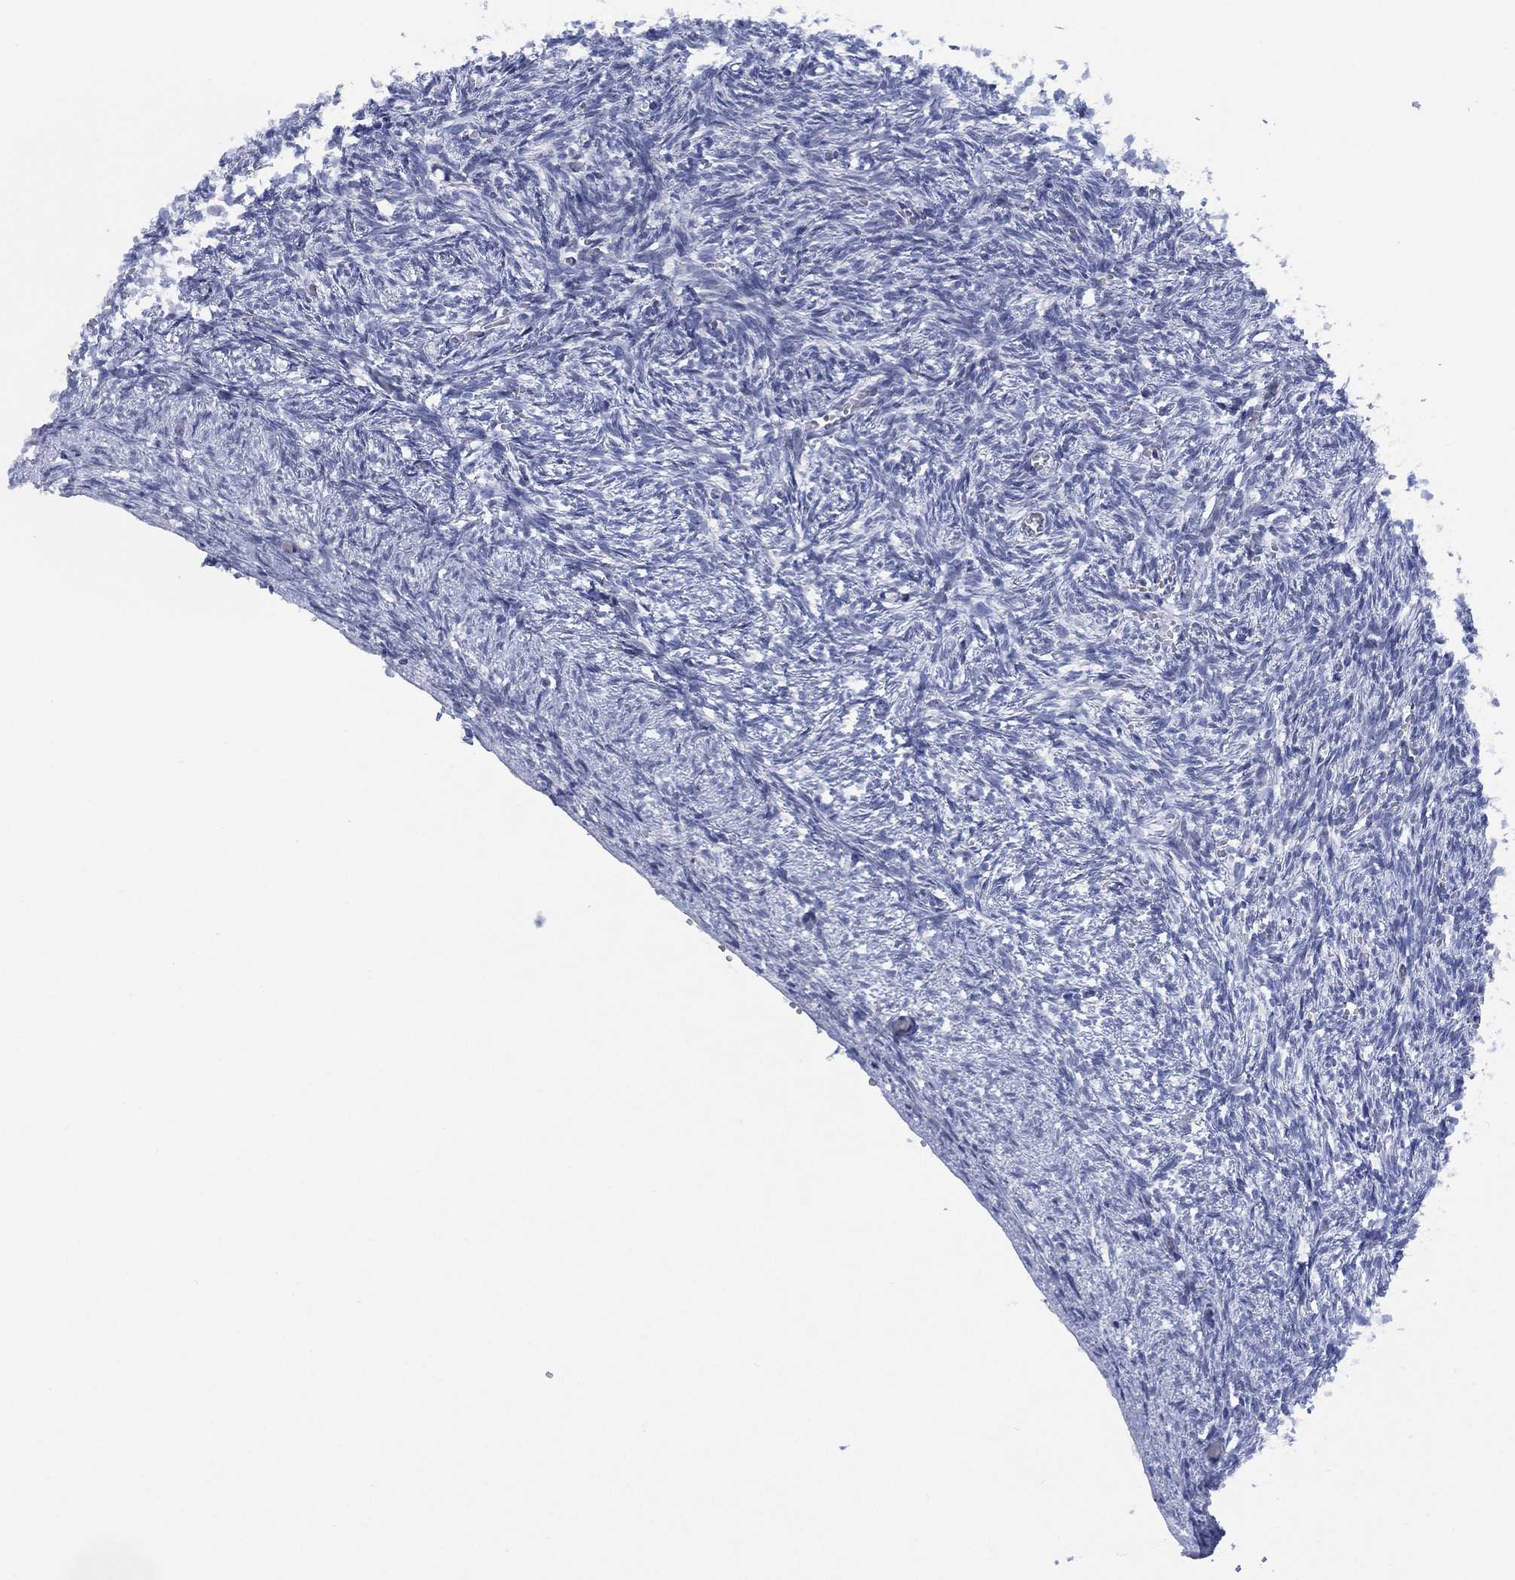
{"staining": {"intensity": "negative", "quantity": "none", "location": "none"}, "tissue": "ovary", "cell_type": "Ovarian stroma cells", "image_type": "normal", "snomed": [{"axis": "morphology", "description": "Normal tissue, NOS"}, {"axis": "topography", "description": "Ovary"}], "caption": "The micrograph displays no significant positivity in ovarian stroma cells of ovary. The staining was performed using DAB to visualize the protein expression in brown, while the nuclei were stained in blue with hematoxylin (Magnification: 20x).", "gene": "SLC4A4", "patient": {"sex": "female", "age": 43}}